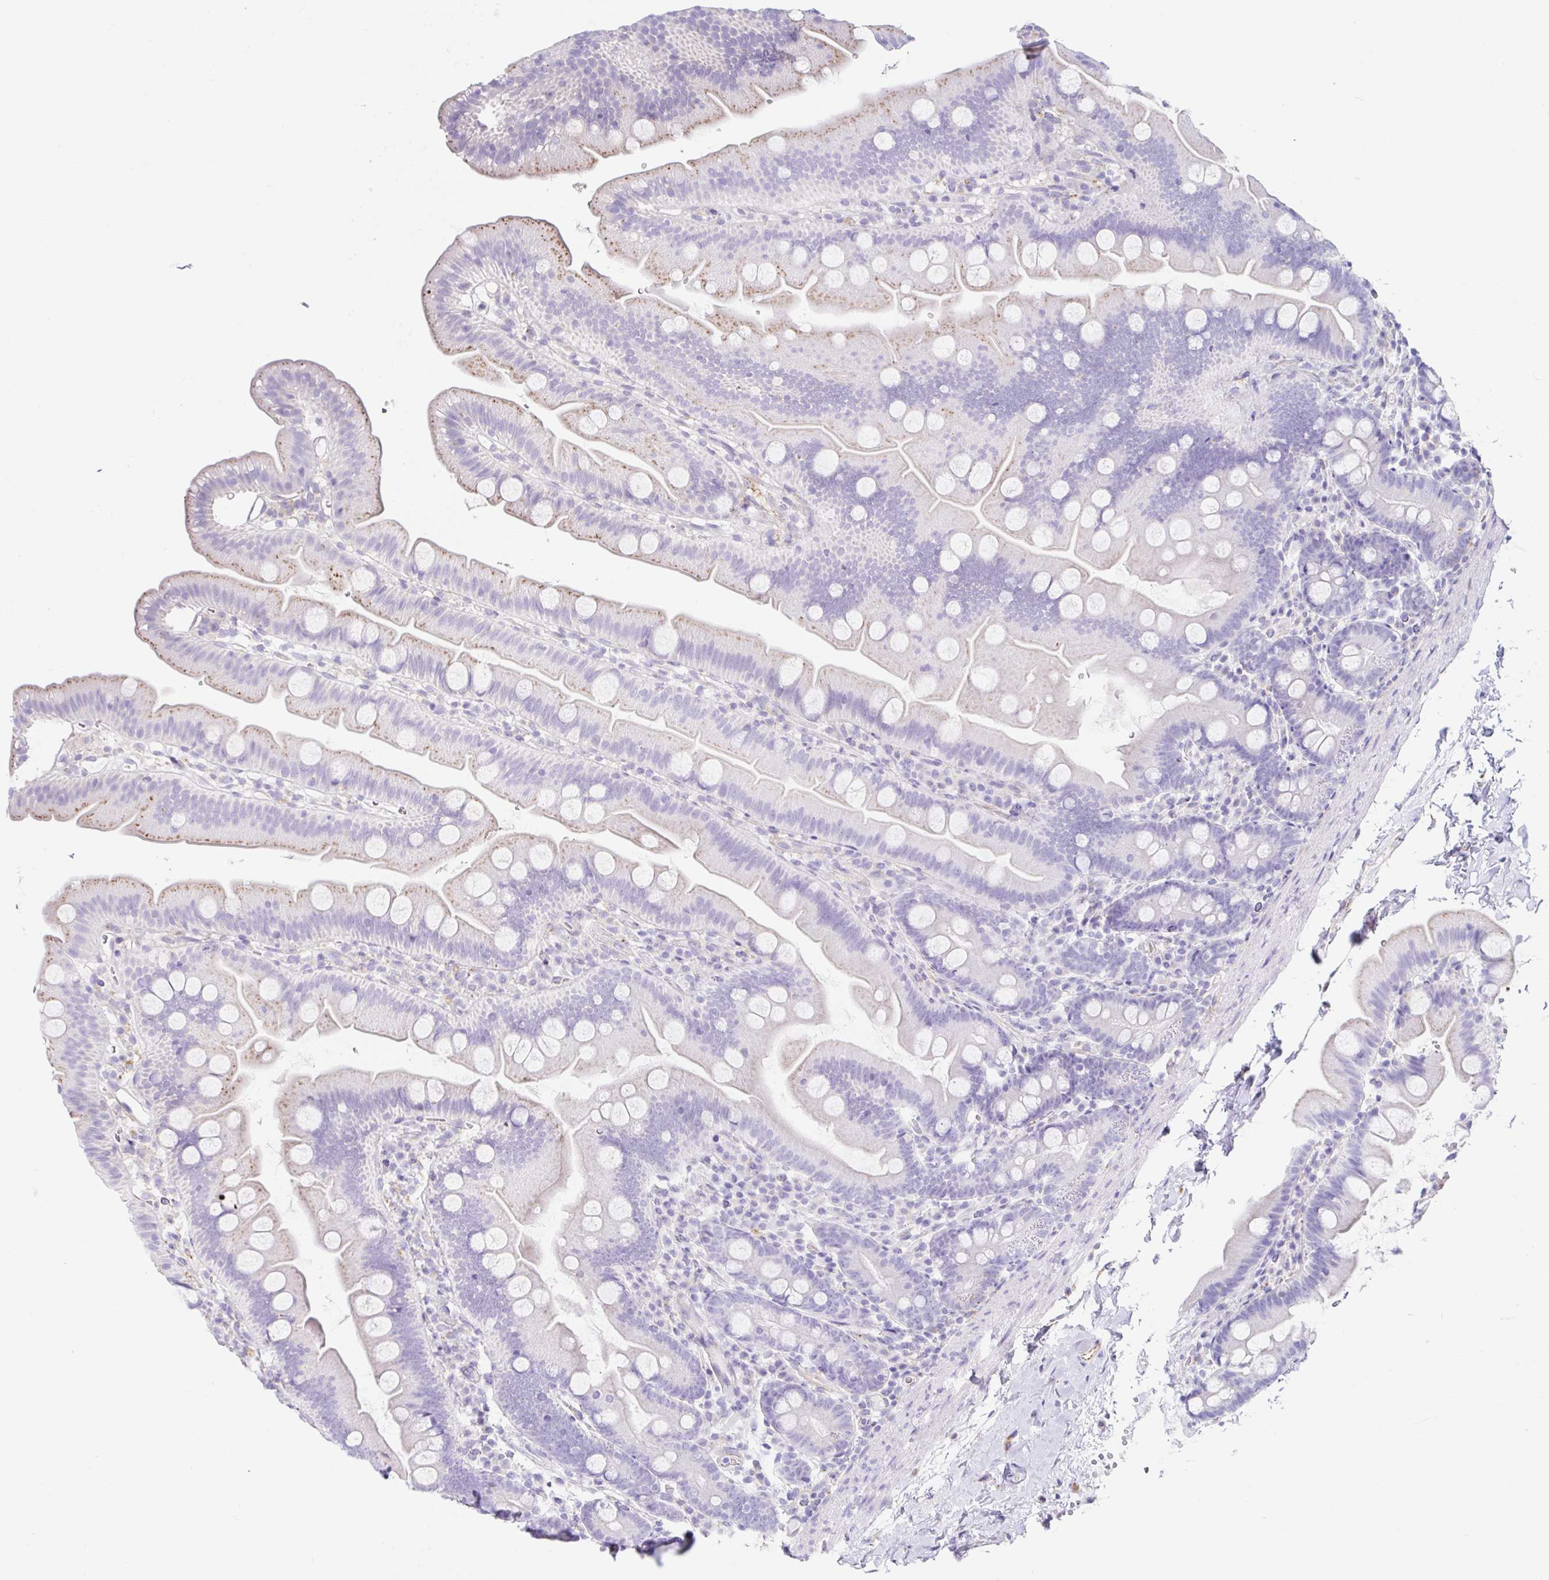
{"staining": {"intensity": "moderate", "quantity": "<25%", "location": "cytoplasmic/membranous"}, "tissue": "small intestine", "cell_type": "Glandular cells", "image_type": "normal", "snomed": [{"axis": "morphology", "description": "Normal tissue, NOS"}, {"axis": "topography", "description": "Small intestine"}], "caption": "This image reveals normal small intestine stained with IHC to label a protein in brown. The cytoplasmic/membranous of glandular cells show moderate positivity for the protein. Nuclei are counter-stained blue.", "gene": "DKK4", "patient": {"sex": "female", "age": 68}}